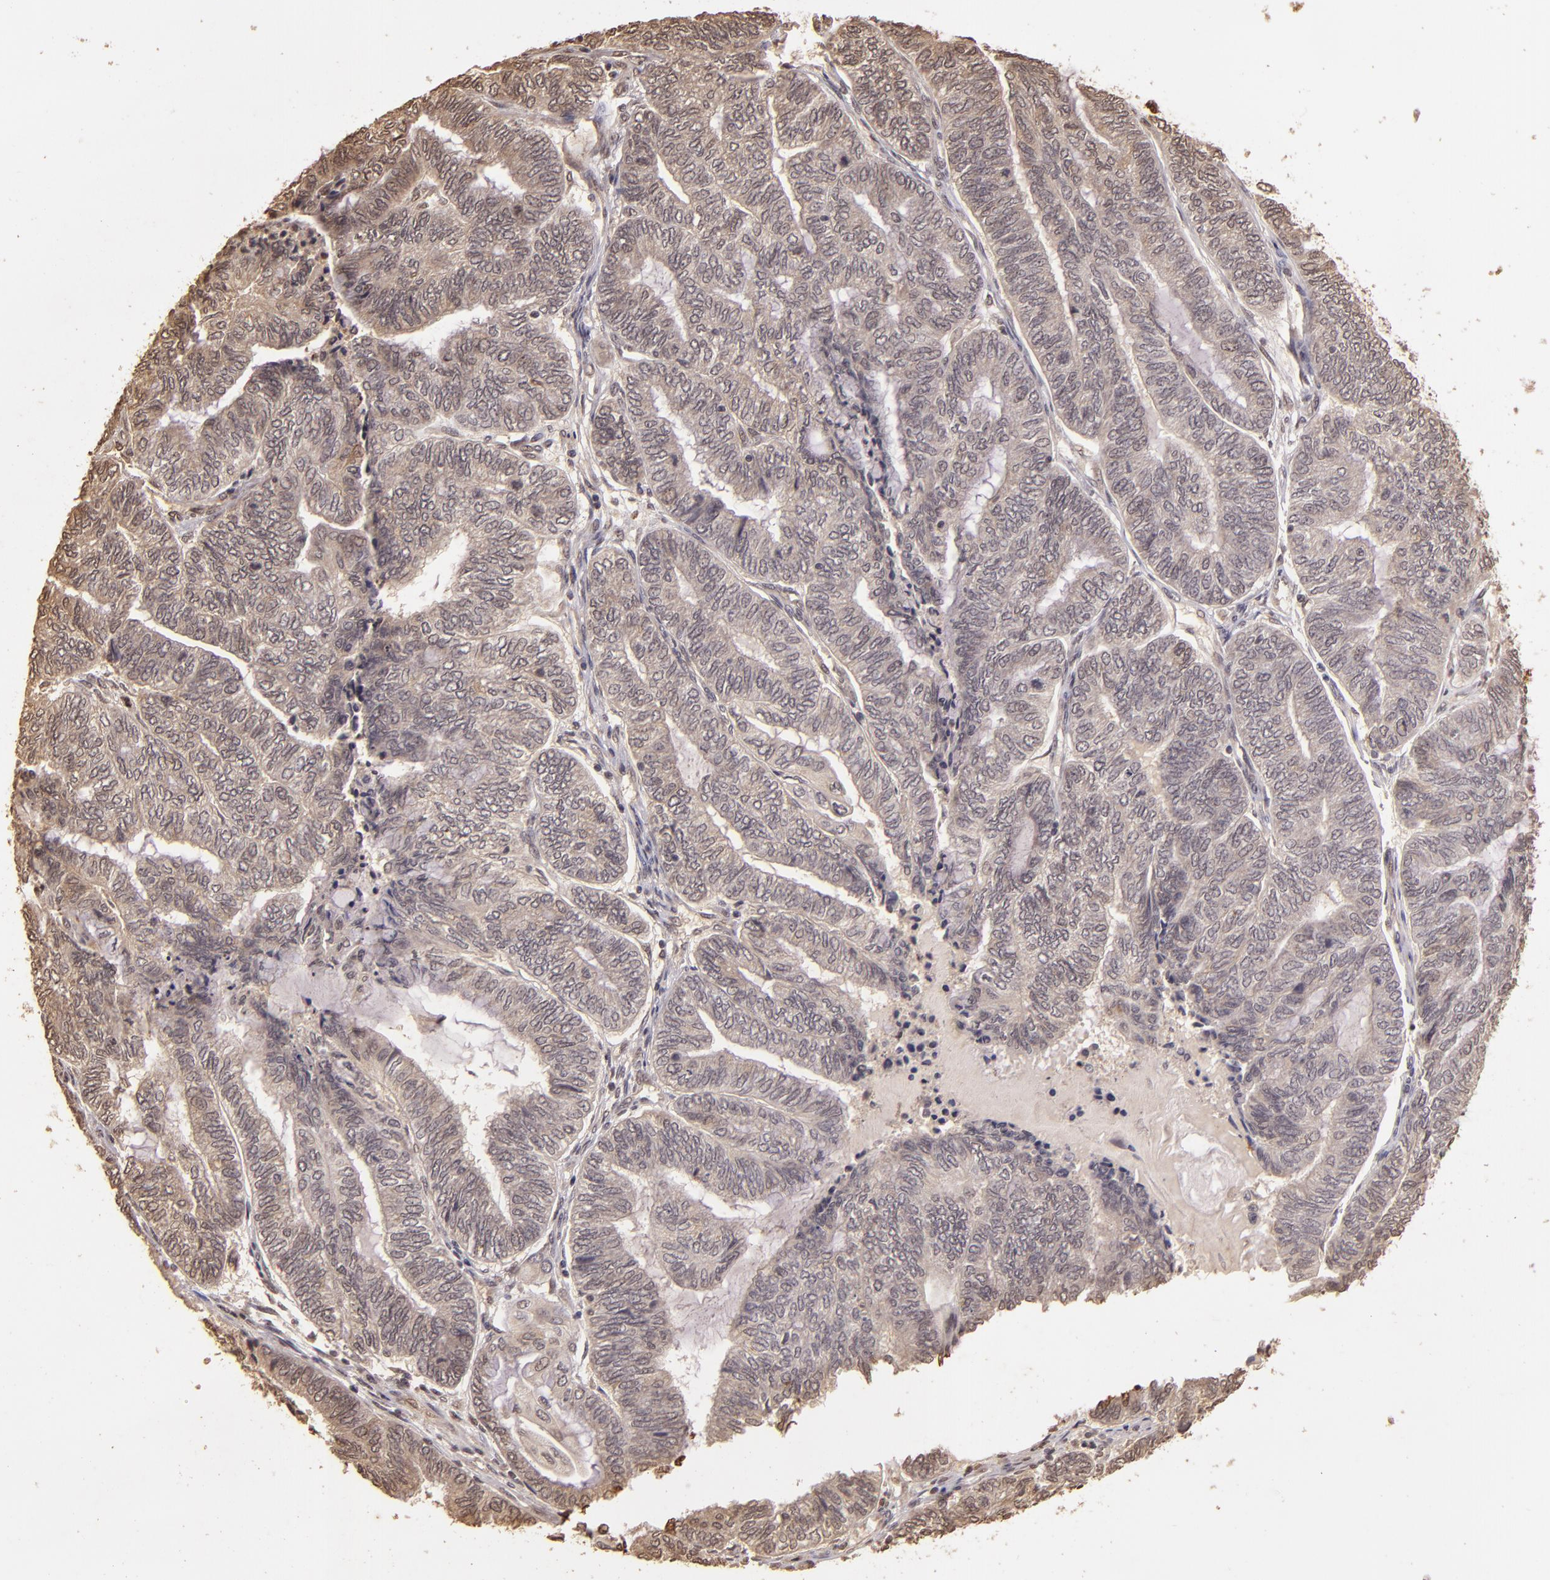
{"staining": {"intensity": "weak", "quantity": ">75%", "location": "cytoplasmic/membranous,nuclear"}, "tissue": "endometrial cancer", "cell_type": "Tumor cells", "image_type": "cancer", "snomed": [{"axis": "morphology", "description": "Adenocarcinoma, NOS"}, {"axis": "topography", "description": "Uterus"}, {"axis": "topography", "description": "Endometrium"}], "caption": "Immunohistochemical staining of adenocarcinoma (endometrial) demonstrates low levels of weak cytoplasmic/membranous and nuclear expression in about >75% of tumor cells. The staining was performed using DAB to visualize the protein expression in brown, while the nuclei were stained in blue with hematoxylin (Magnification: 20x).", "gene": "CUL1", "patient": {"sex": "female", "age": 70}}